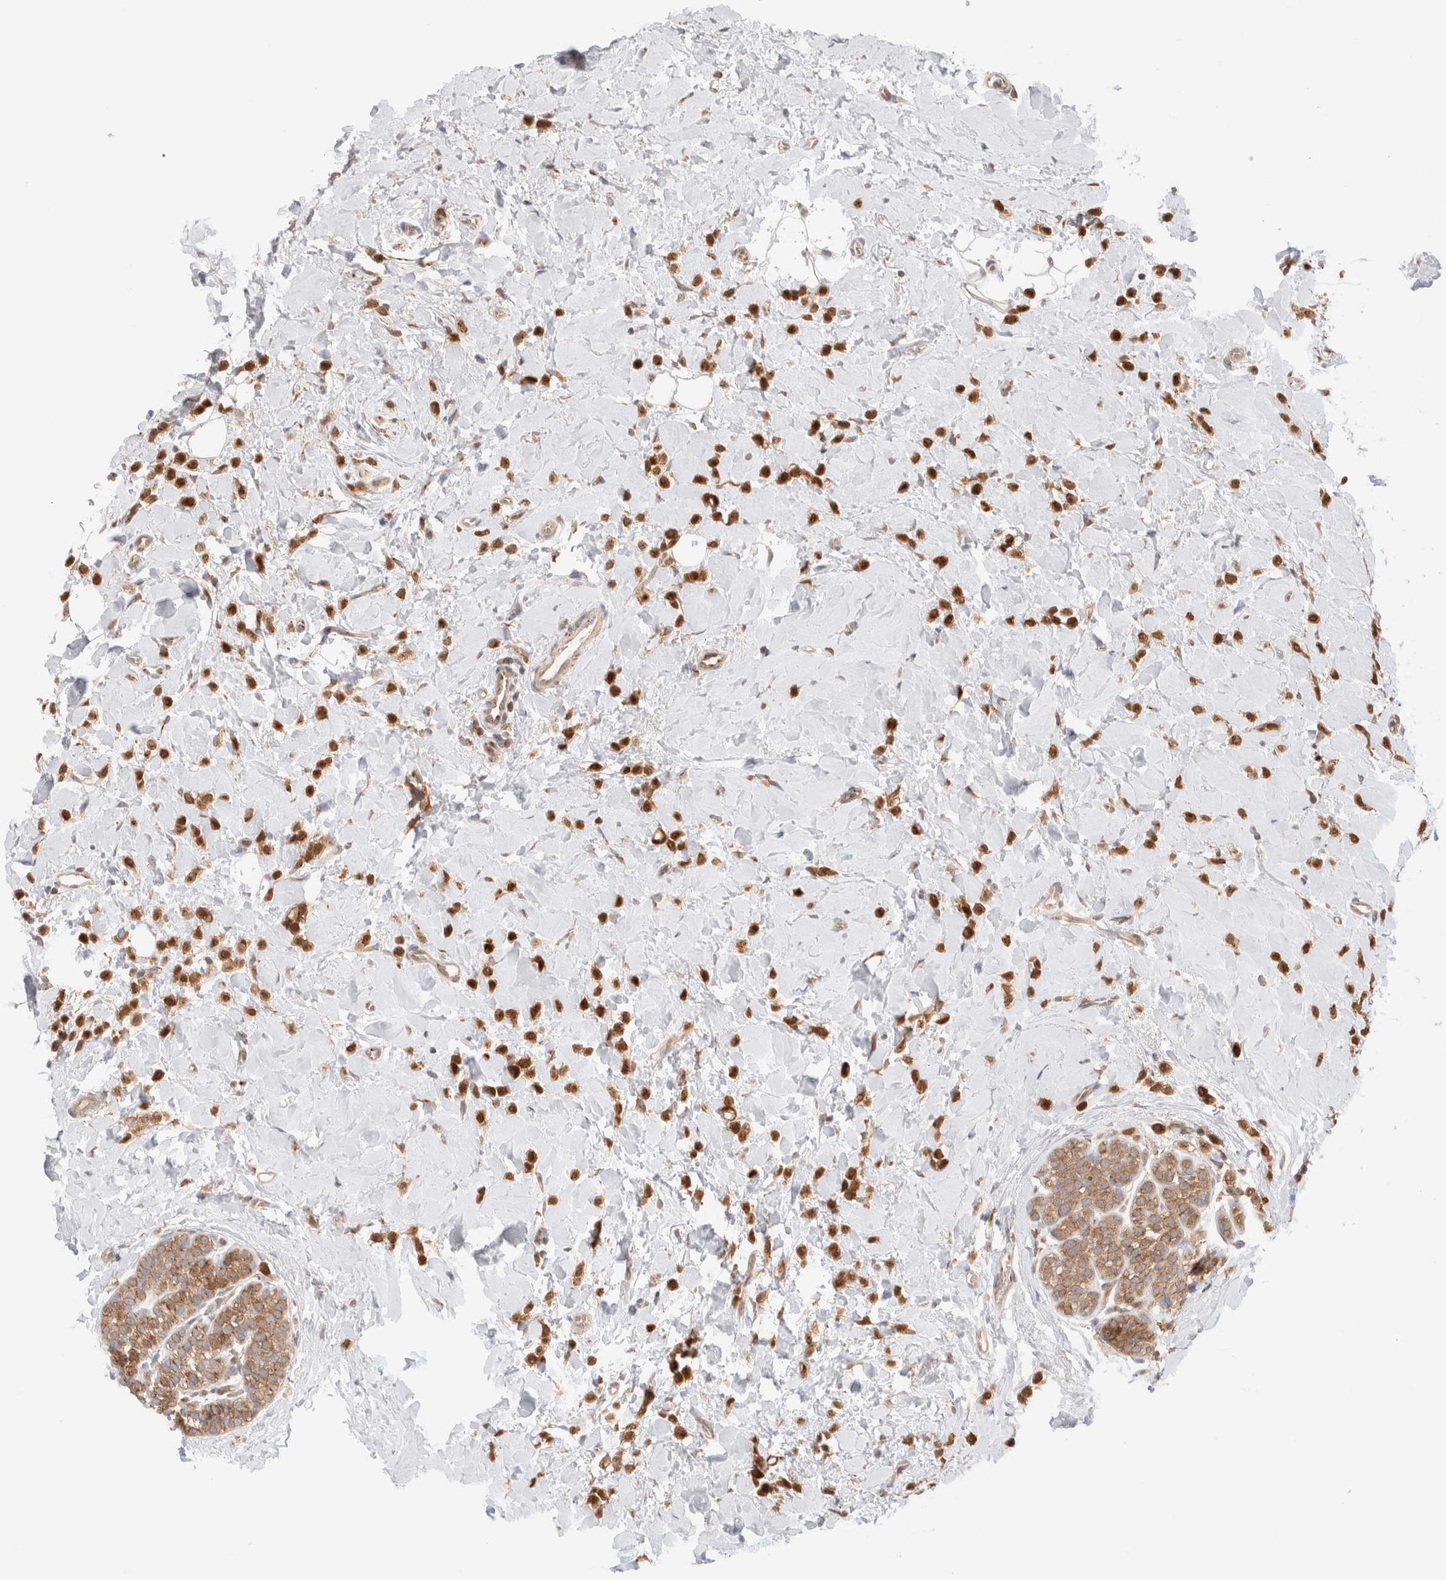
{"staining": {"intensity": "strong", "quantity": ">75%", "location": "cytoplasmic/membranous,nuclear"}, "tissue": "breast cancer", "cell_type": "Tumor cells", "image_type": "cancer", "snomed": [{"axis": "morphology", "description": "Normal tissue, NOS"}, {"axis": "morphology", "description": "Lobular carcinoma"}, {"axis": "topography", "description": "Breast"}], "caption": "A high-resolution histopathology image shows immunohistochemistry staining of breast cancer, which shows strong cytoplasmic/membranous and nuclear positivity in about >75% of tumor cells.", "gene": "XKR4", "patient": {"sex": "female", "age": 50}}